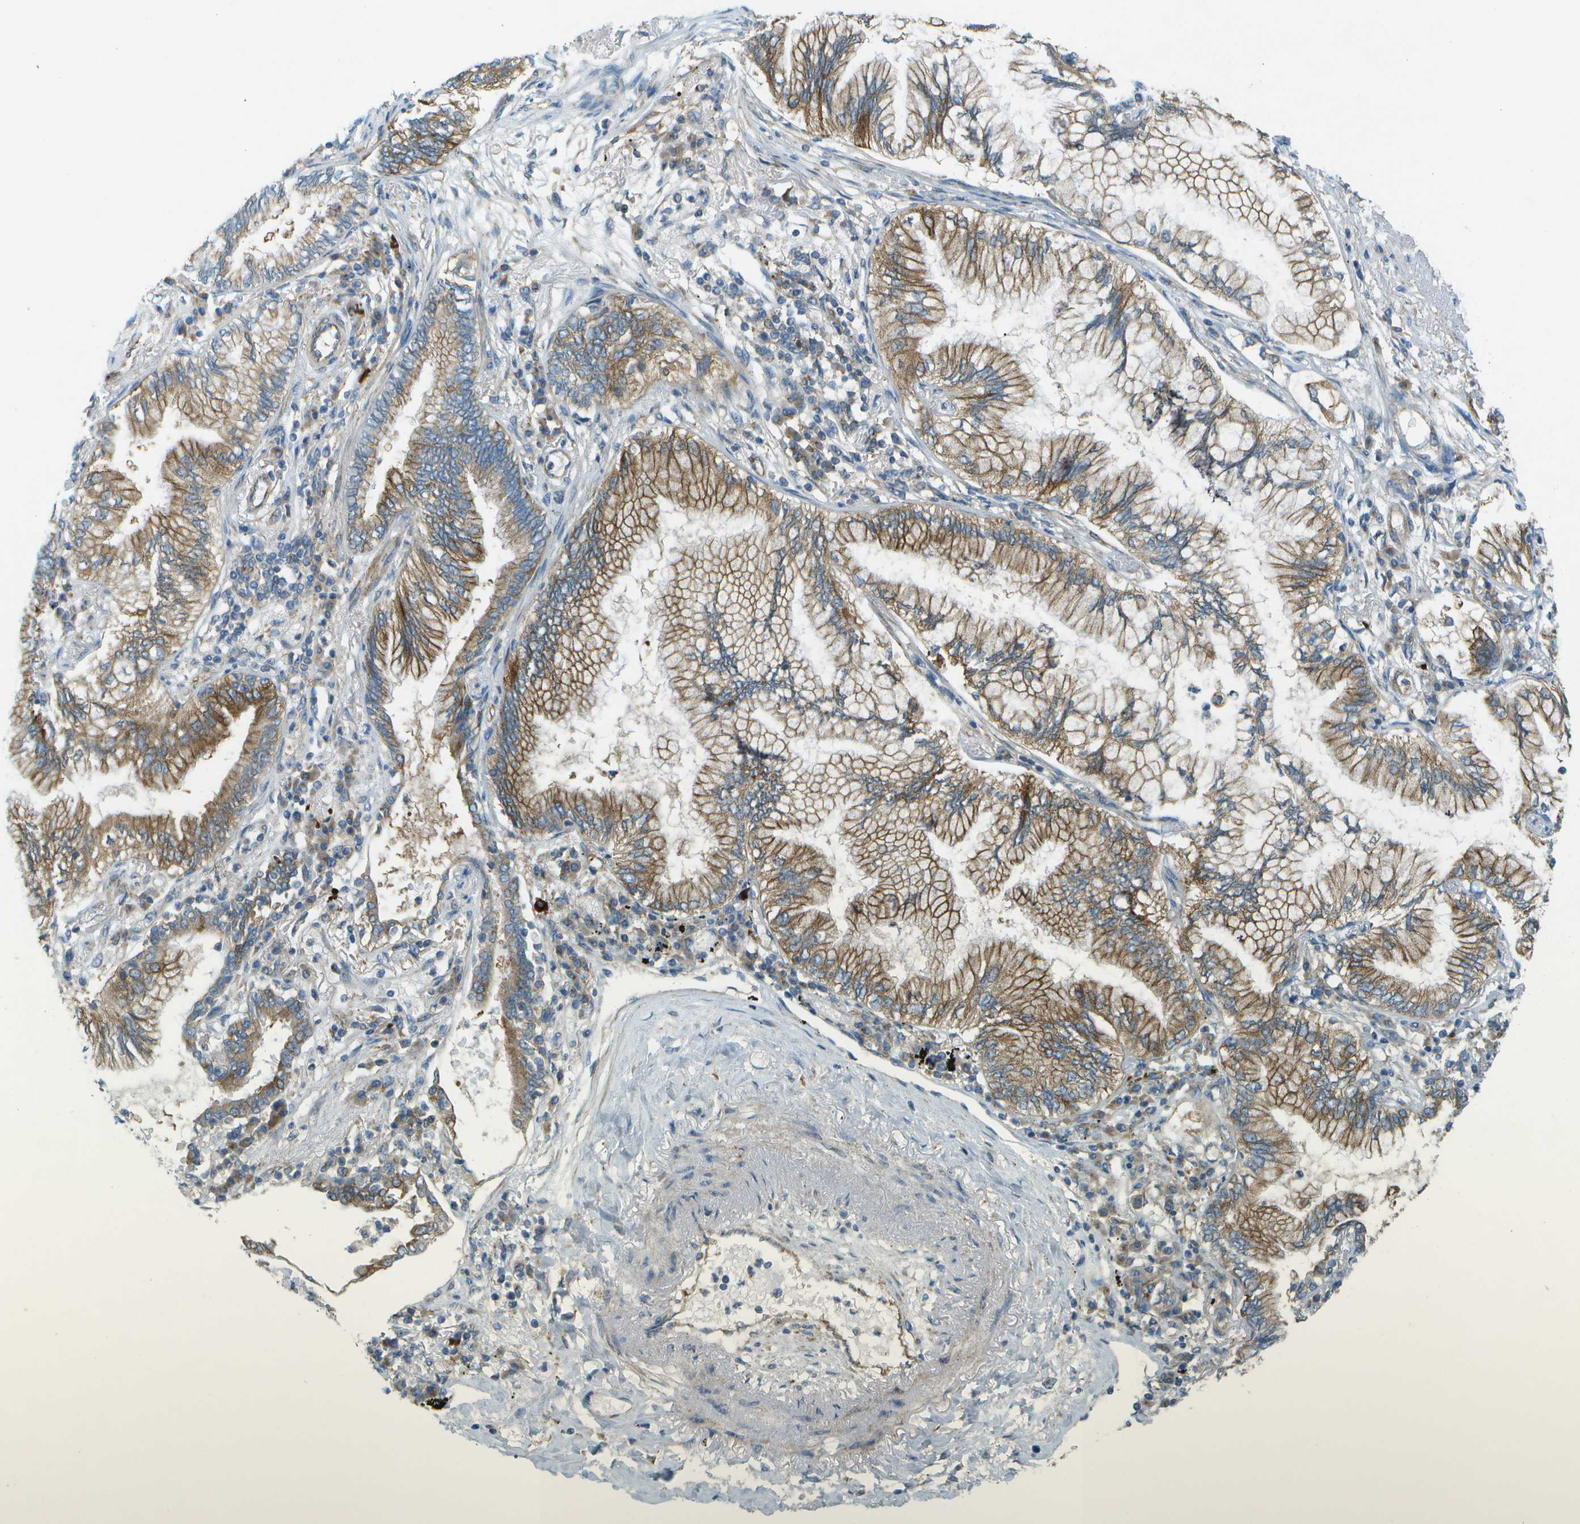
{"staining": {"intensity": "moderate", "quantity": ">75%", "location": "cytoplasmic/membranous"}, "tissue": "lung cancer", "cell_type": "Tumor cells", "image_type": "cancer", "snomed": [{"axis": "morphology", "description": "Normal tissue, NOS"}, {"axis": "morphology", "description": "Adenocarcinoma, NOS"}, {"axis": "topography", "description": "Bronchus"}, {"axis": "topography", "description": "Lung"}], "caption": "Immunohistochemical staining of human lung cancer (adenocarcinoma) displays moderate cytoplasmic/membranous protein staining in approximately >75% of tumor cells.", "gene": "WNK2", "patient": {"sex": "female", "age": 70}}